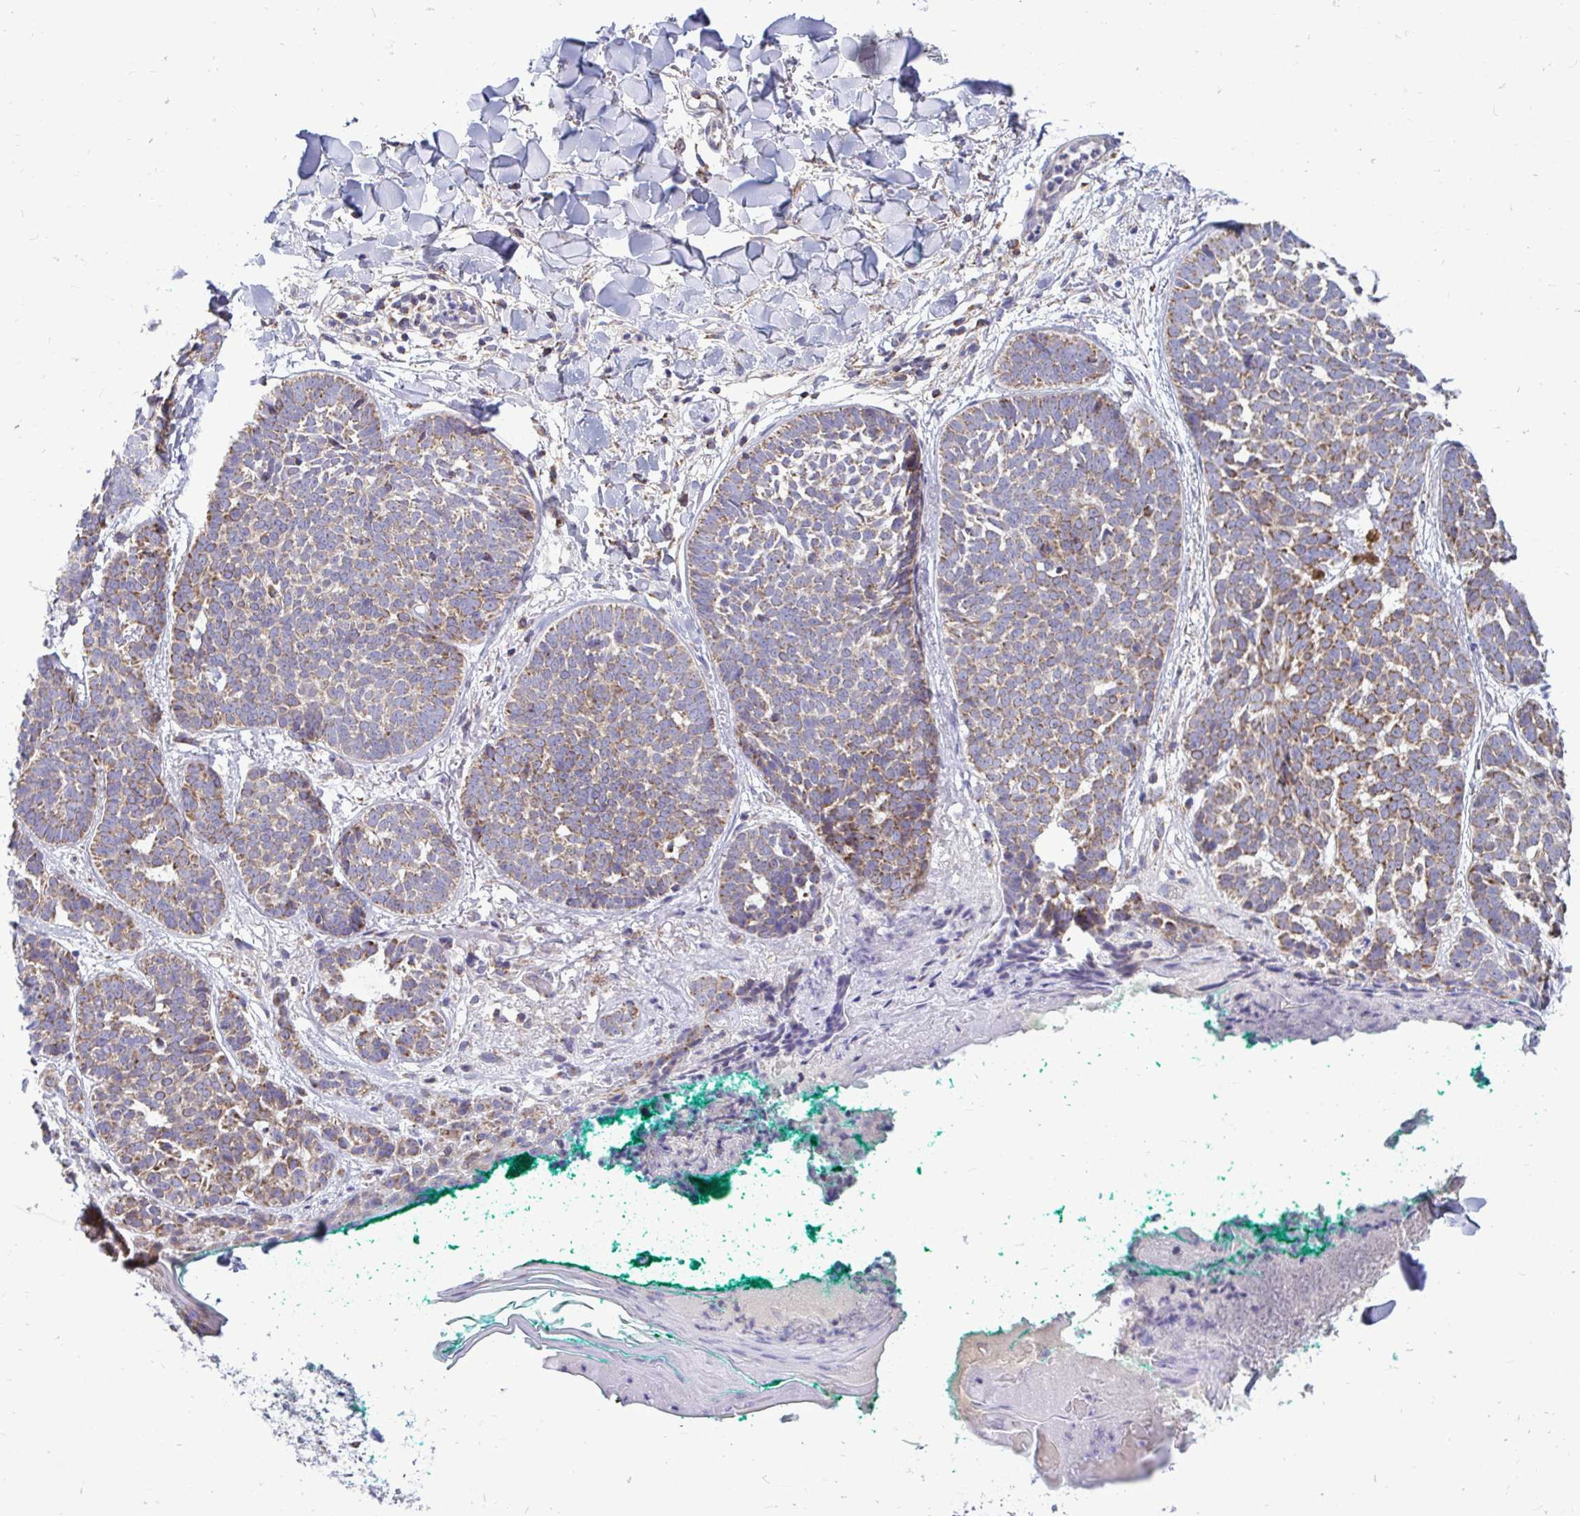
{"staining": {"intensity": "weak", "quantity": "25%-75%", "location": "cytoplasmic/membranous"}, "tissue": "skin cancer", "cell_type": "Tumor cells", "image_type": "cancer", "snomed": [{"axis": "morphology", "description": "Basal cell carcinoma"}, {"axis": "topography", "description": "Skin"}, {"axis": "topography", "description": "Skin of neck"}, {"axis": "topography", "description": "Skin of shoulder"}, {"axis": "topography", "description": "Skin of back"}], "caption": "A brown stain highlights weak cytoplasmic/membranous staining of a protein in basal cell carcinoma (skin) tumor cells.", "gene": "OR10R2", "patient": {"sex": "male", "age": 80}}